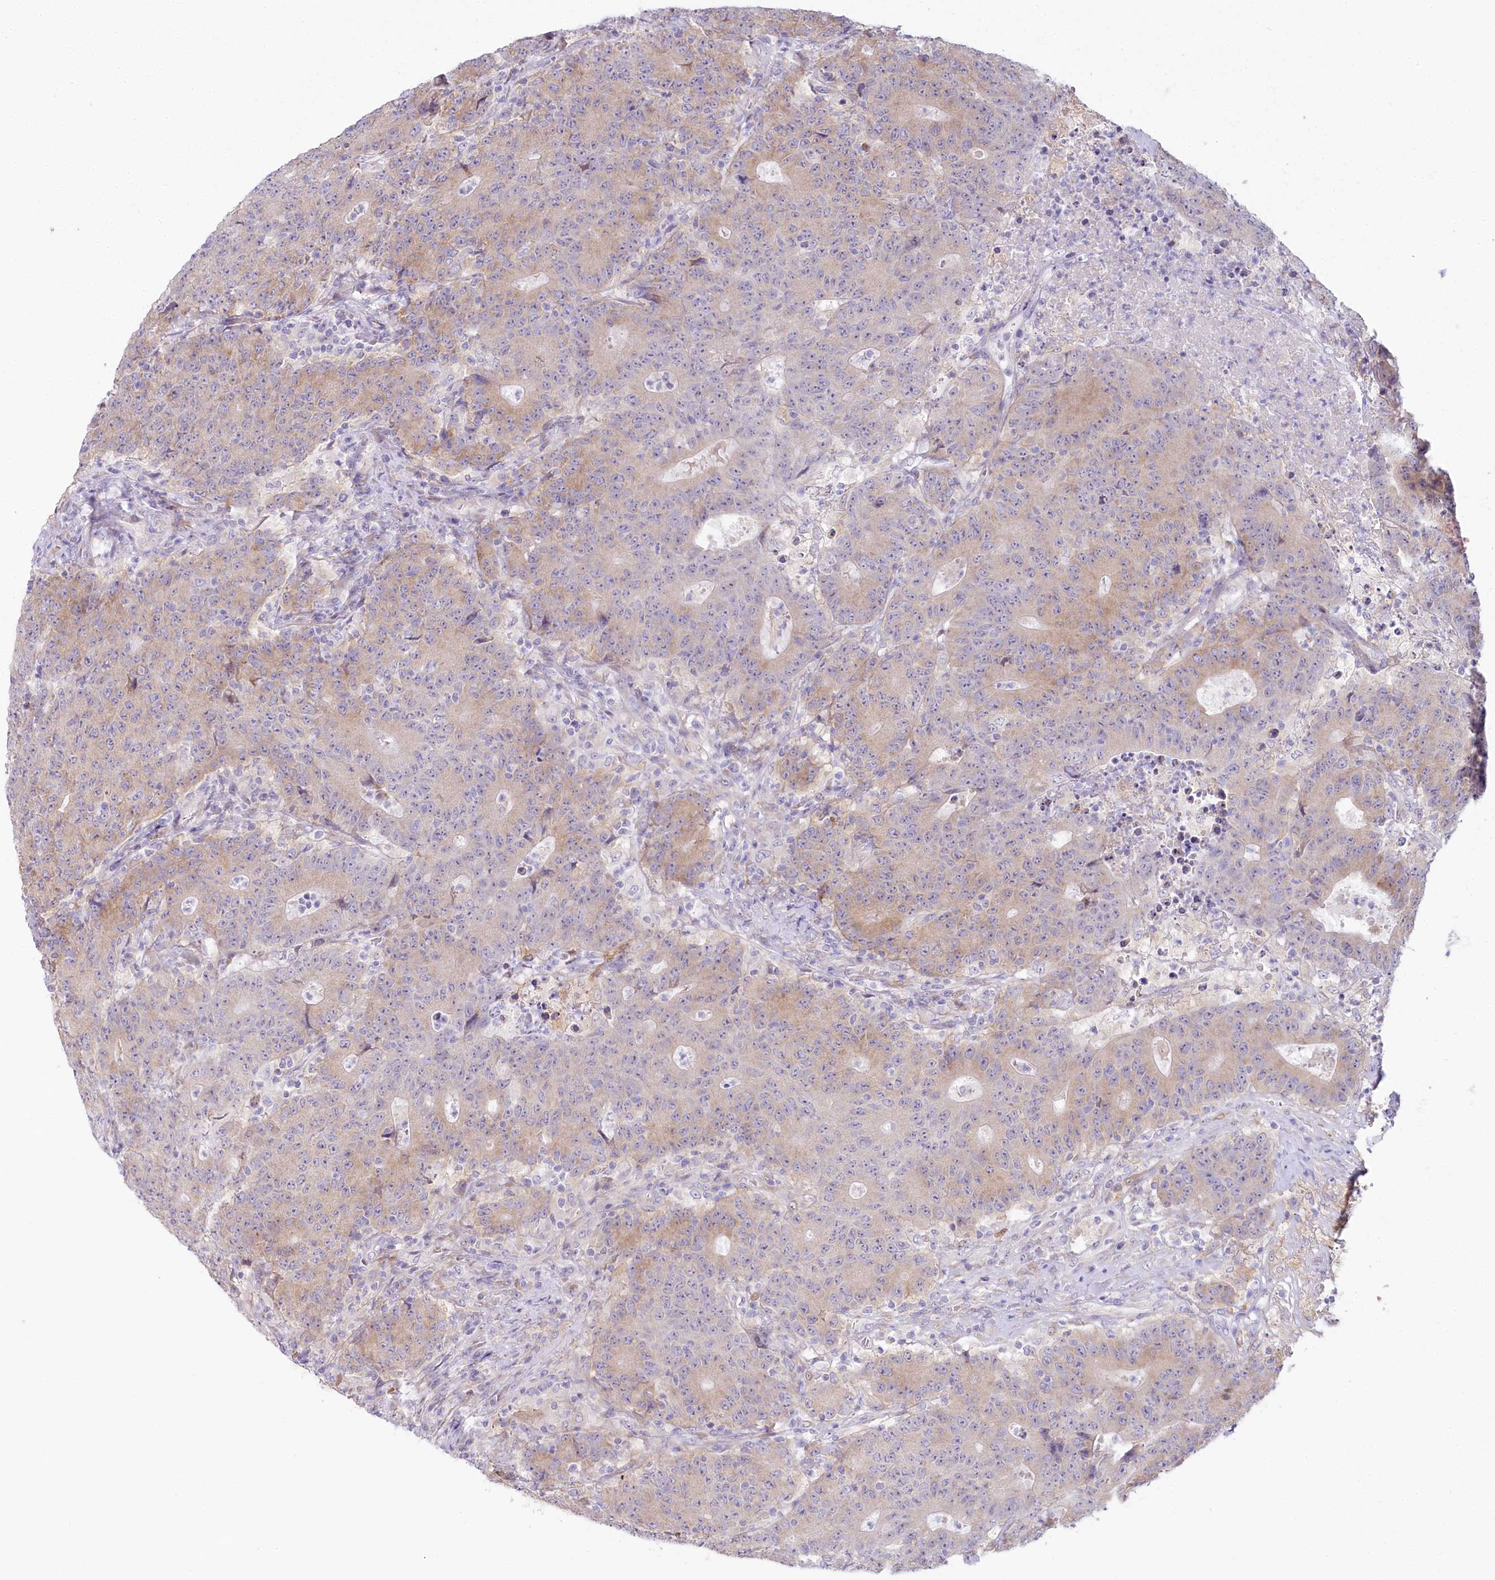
{"staining": {"intensity": "weak", "quantity": ">75%", "location": "cytoplasmic/membranous"}, "tissue": "colorectal cancer", "cell_type": "Tumor cells", "image_type": "cancer", "snomed": [{"axis": "morphology", "description": "Adenocarcinoma, NOS"}, {"axis": "topography", "description": "Colon"}], "caption": "Immunohistochemical staining of human colorectal cancer (adenocarcinoma) demonstrates weak cytoplasmic/membranous protein staining in about >75% of tumor cells.", "gene": "MYOZ1", "patient": {"sex": "female", "age": 75}}